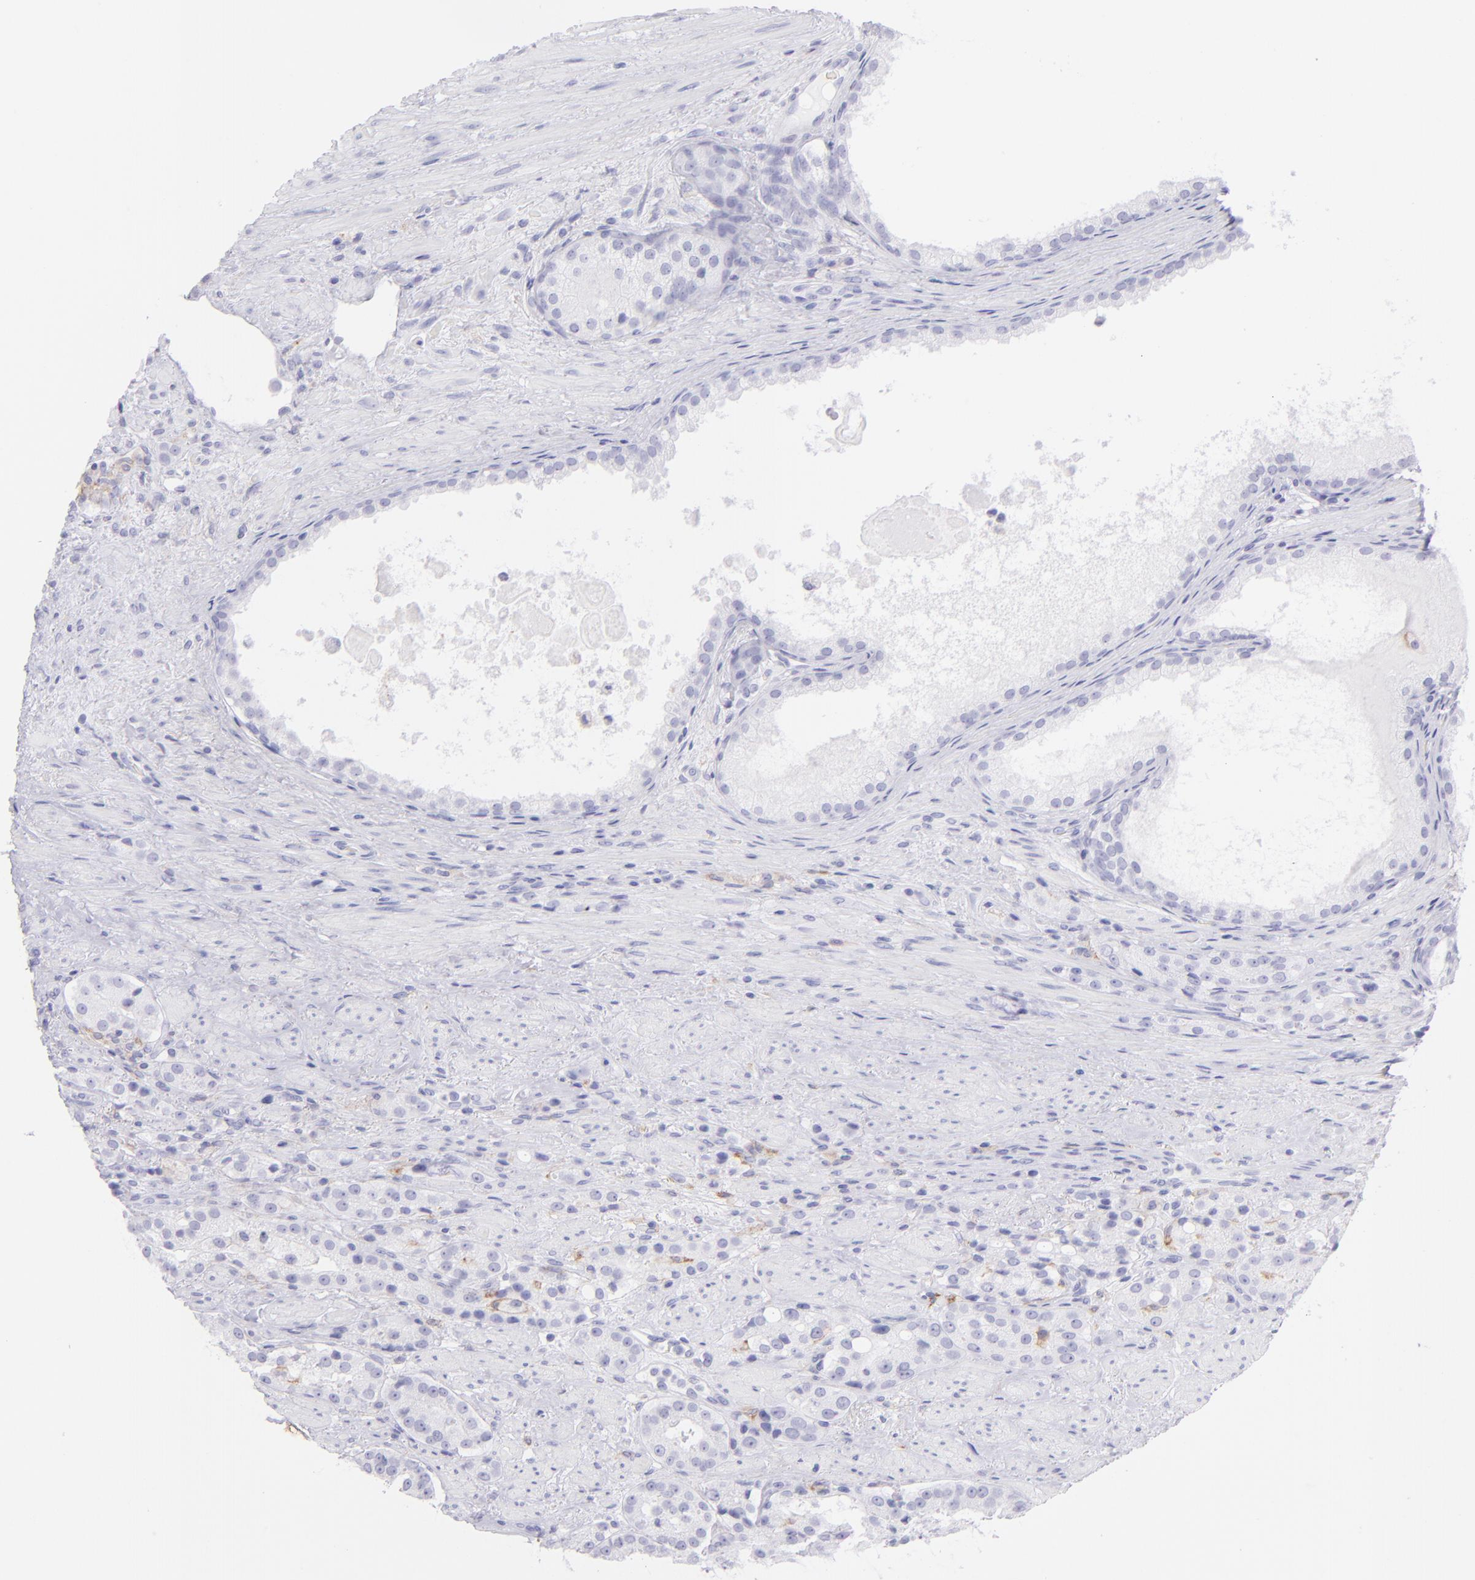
{"staining": {"intensity": "negative", "quantity": "none", "location": "none"}, "tissue": "prostate cancer", "cell_type": "Tumor cells", "image_type": "cancer", "snomed": [{"axis": "morphology", "description": "Adenocarcinoma, High grade"}, {"axis": "topography", "description": "Prostate"}], "caption": "Human prostate cancer (adenocarcinoma (high-grade)) stained for a protein using immunohistochemistry (IHC) demonstrates no positivity in tumor cells.", "gene": "CD72", "patient": {"sex": "male", "age": 72}}